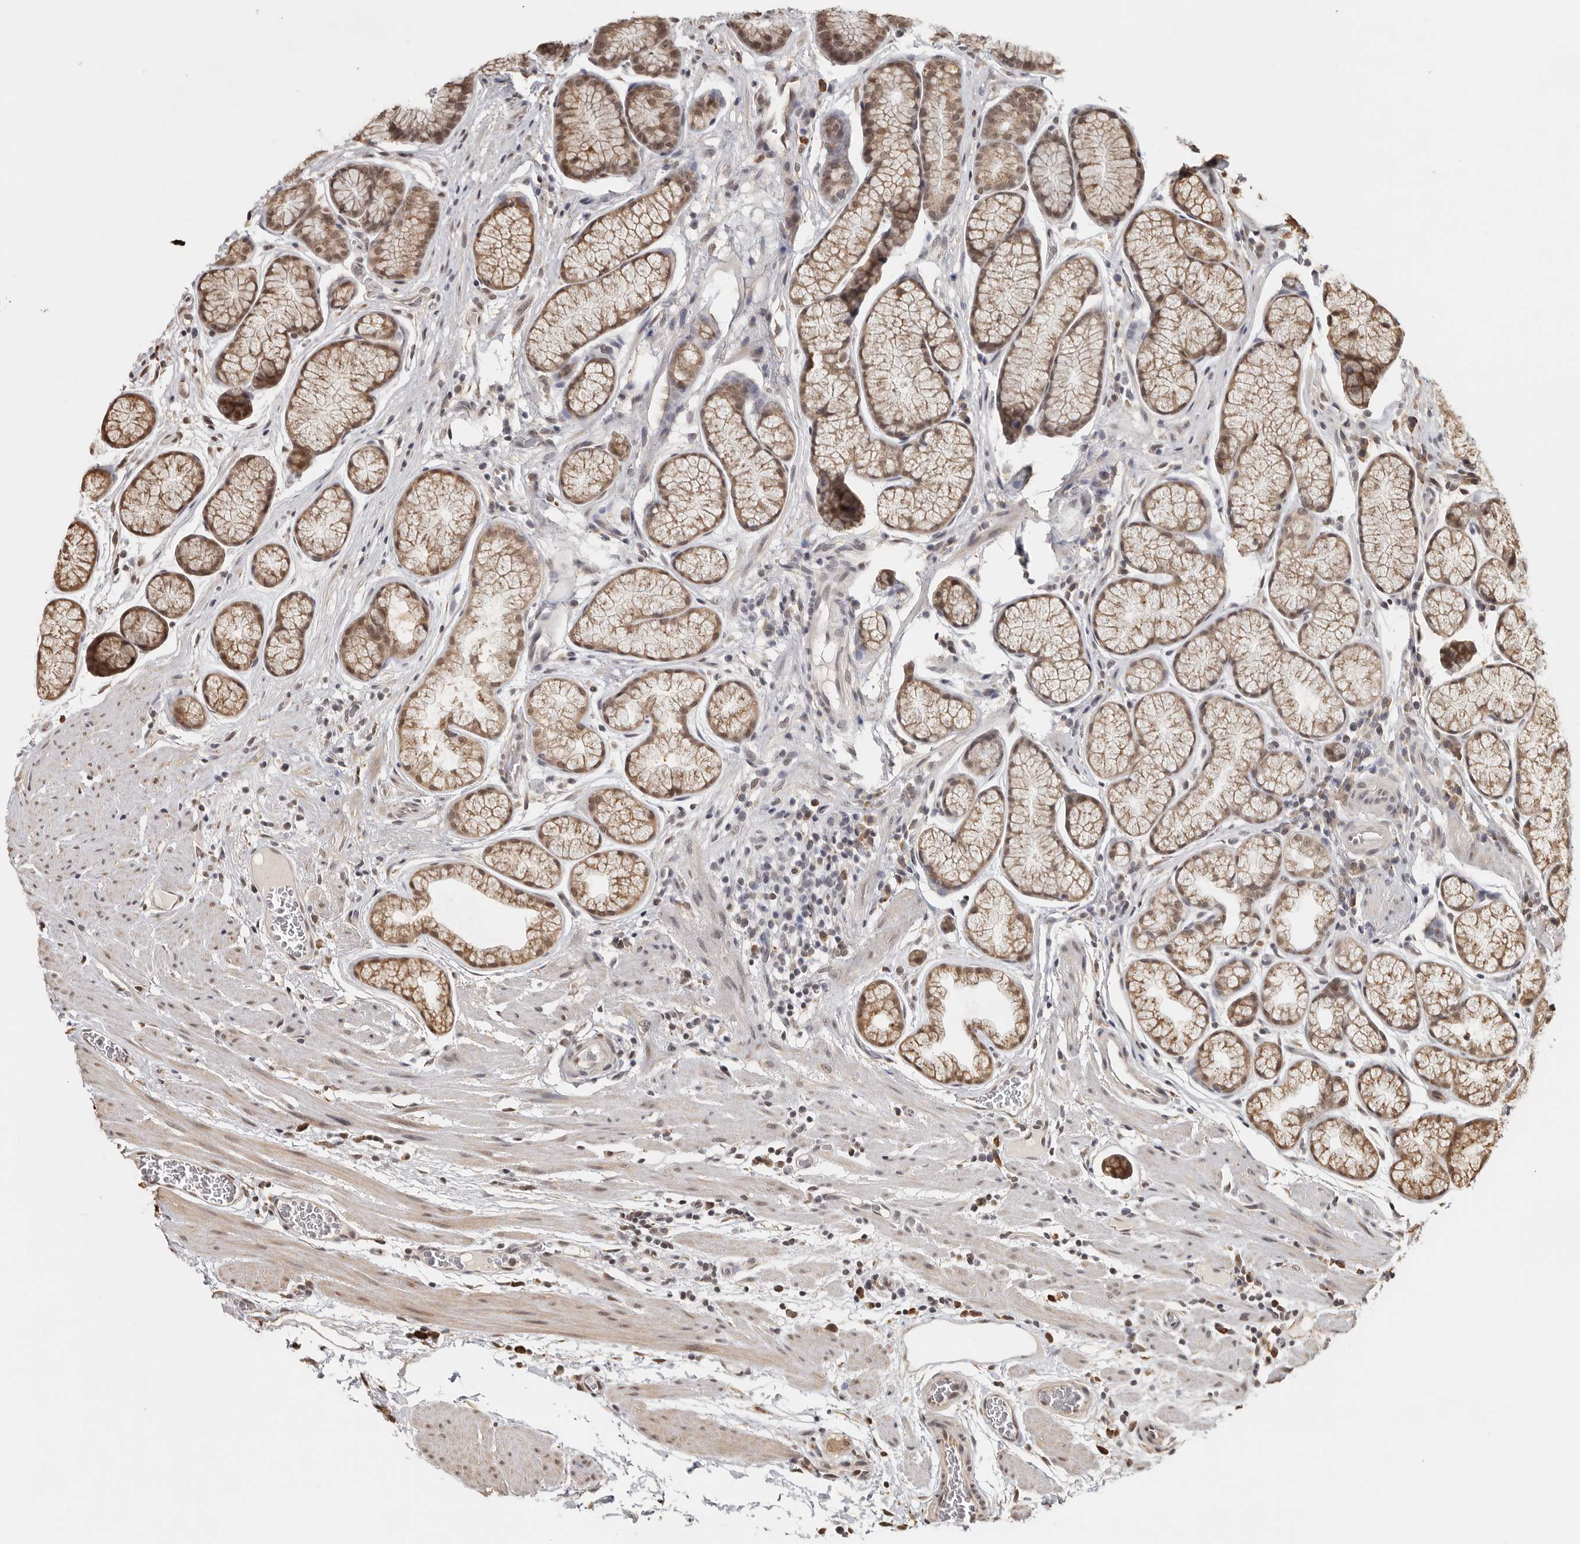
{"staining": {"intensity": "moderate", "quantity": "25%-75%", "location": "cytoplasmic/membranous"}, "tissue": "stomach", "cell_type": "Glandular cells", "image_type": "normal", "snomed": [{"axis": "morphology", "description": "Normal tissue, NOS"}, {"axis": "topography", "description": "Stomach"}], "caption": "This histopathology image exhibits immunohistochemistry staining of unremarkable stomach, with medium moderate cytoplasmic/membranous staining in about 25%-75% of glandular cells.", "gene": "ZNF83", "patient": {"sex": "male", "age": 42}}